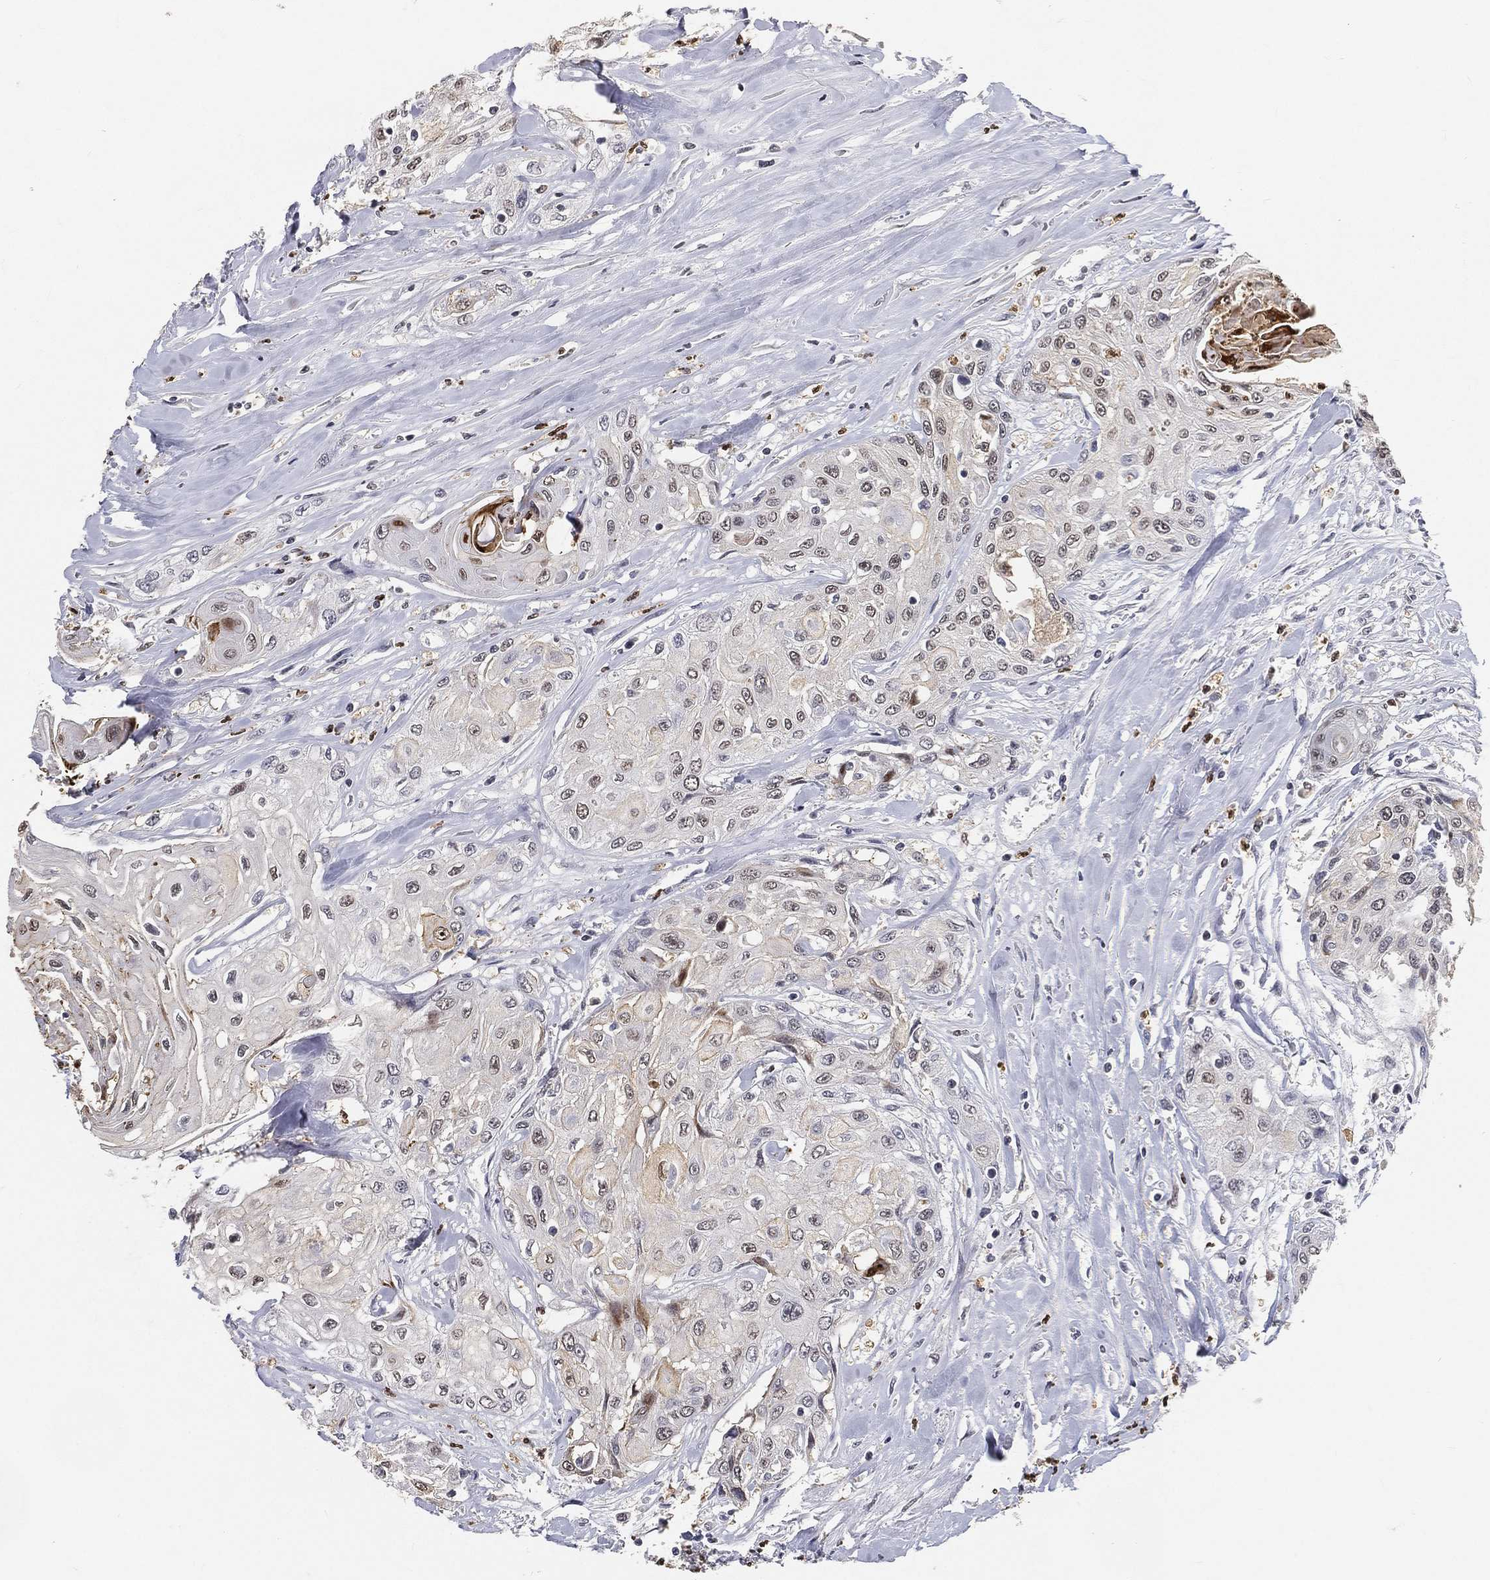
{"staining": {"intensity": "negative", "quantity": "none", "location": "none"}, "tissue": "head and neck cancer", "cell_type": "Tumor cells", "image_type": "cancer", "snomed": [{"axis": "morphology", "description": "Normal tissue, NOS"}, {"axis": "morphology", "description": "Squamous cell carcinoma, NOS"}, {"axis": "topography", "description": "Oral tissue"}, {"axis": "topography", "description": "Peripheral nerve tissue"}, {"axis": "topography", "description": "Head-Neck"}], "caption": "A histopathology image of human head and neck cancer is negative for staining in tumor cells. (IHC, brightfield microscopy, high magnification).", "gene": "ARG1", "patient": {"sex": "female", "age": 59}}